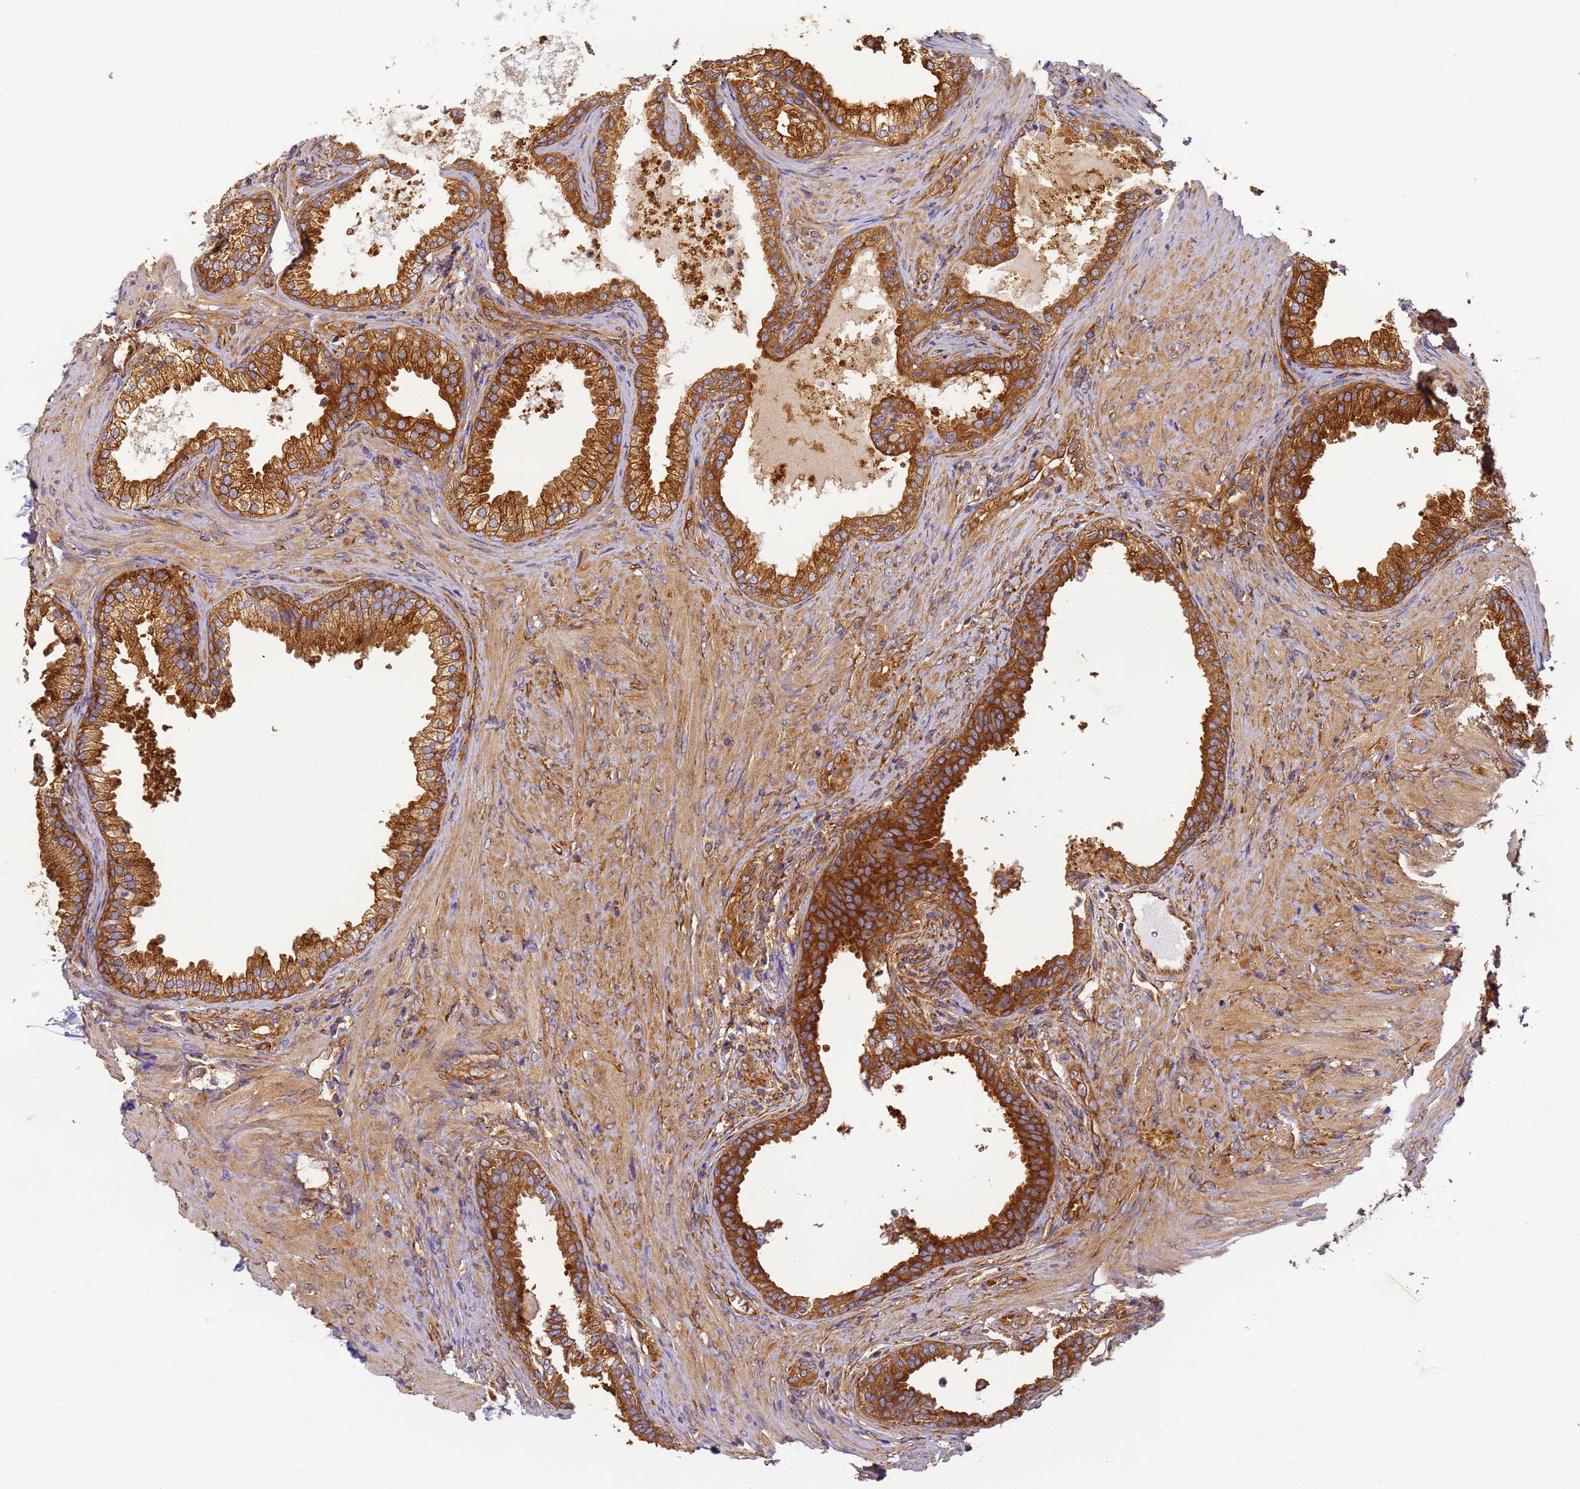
{"staining": {"intensity": "strong", "quantity": ">75%", "location": "cytoplasmic/membranous"}, "tissue": "prostate", "cell_type": "Glandular cells", "image_type": "normal", "snomed": [{"axis": "morphology", "description": "Normal tissue, NOS"}, {"axis": "topography", "description": "Prostate"}], "caption": "Strong cytoplasmic/membranous expression is identified in about >75% of glandular cells in normal prostate.", "gene": "DYNC1I2", "patient": {"sex": "male", "age": 76}}